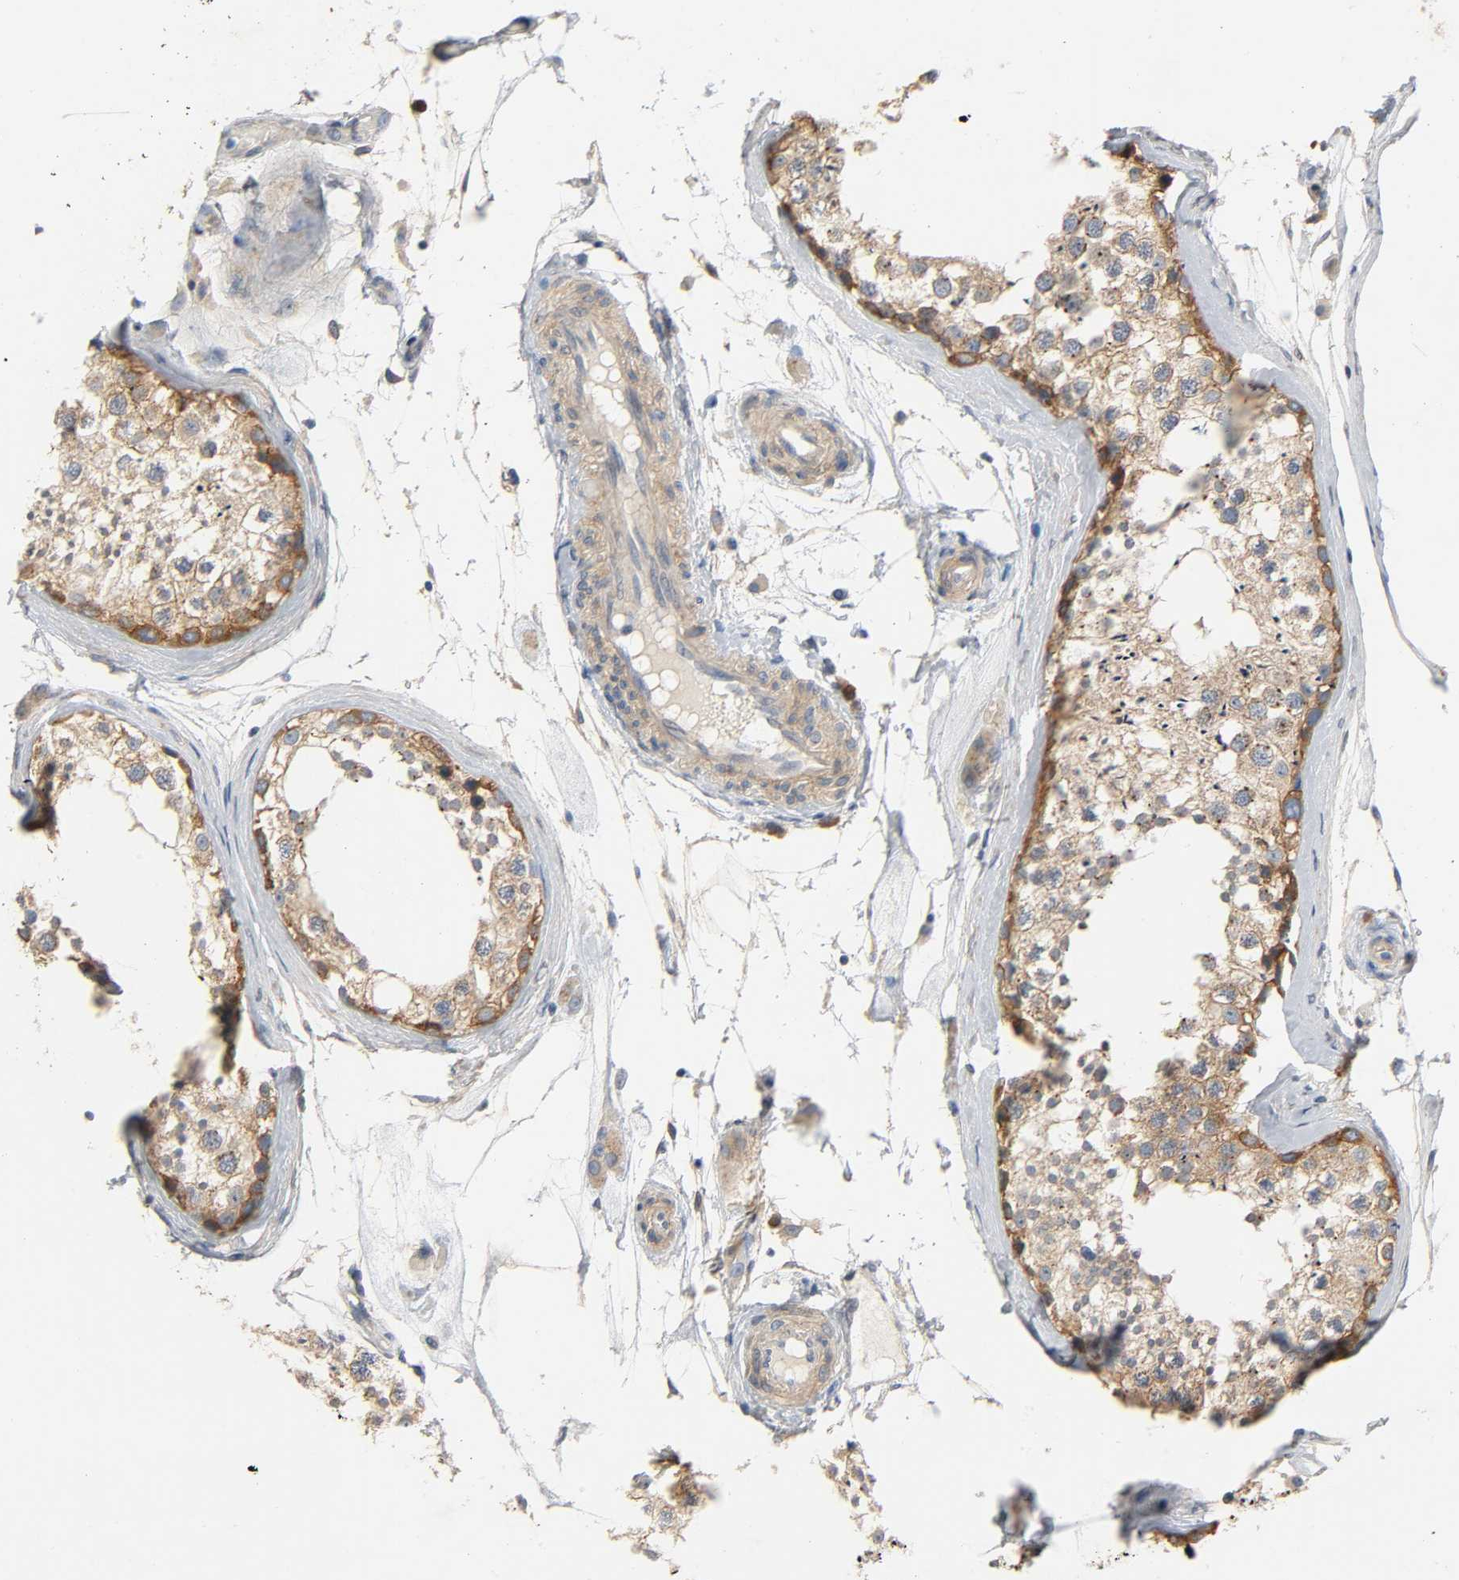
{"staining": {"intensity": "strong", "quantity": ">75%", "location": "cytoplasmic/membranous"}, "tissue": "testis", "cell_type": "Cells in seminiferous ducts", "image_type": "normal", "snomed": [{"axis": "morphology", "description": "Normal tissue, NOS"}, {"axis": "topography", "description": "Testis"}], "caption": "An immunohistochemistry (IHC) image of benign tissue is shown. Protein staining in brown labels strong cytoplasmic/membranous positivity in testis within cells in seminiferous ducts. (DAB IHC, brown staining for protein, blue staining for nuclei).", "gene": "ARPC1A", "patient": {"sex": "male", "age": 46}}